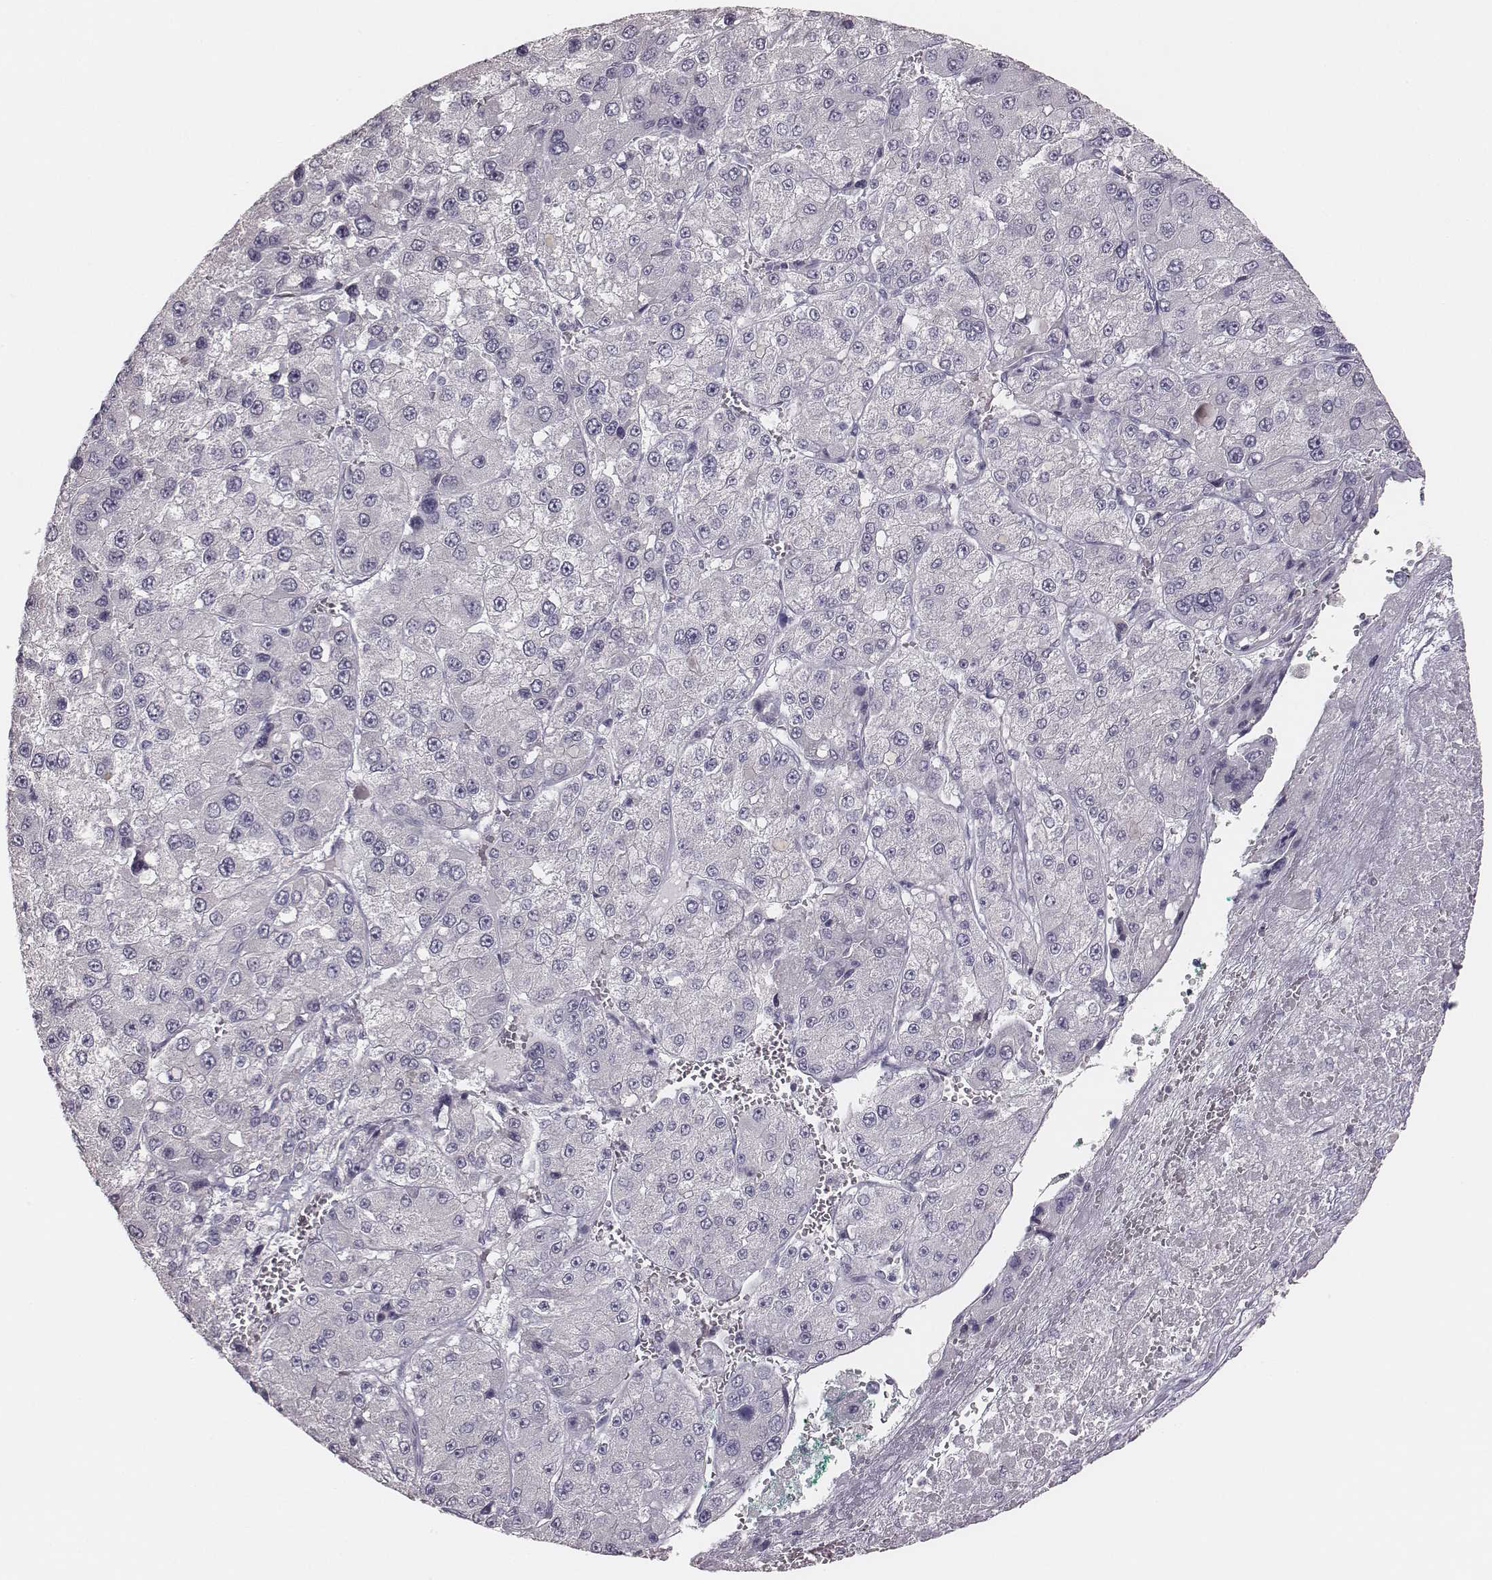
{"staining": {"intensity": "negative", "quantity": "none", "location": "none"}, "tissue": "liver cancer", "cell_type": "Tumor cells", "image_type": "cancer", "snomed": [{"axis": "morphology", "description": "Carcinoma, Hepatocellular, NOS"}, {"axis": "topography", "description": "Liver"}], "caption": "Tumor cells show no significant protein expression in liver cancer (hepatocellular carcinoma). (DAB (3,3'-diaminobenzidine) IHC visualized using brightfield microscopy, high magnification).", "gene": "MYH6", "patient": {"sex": "female", "age": 73}}